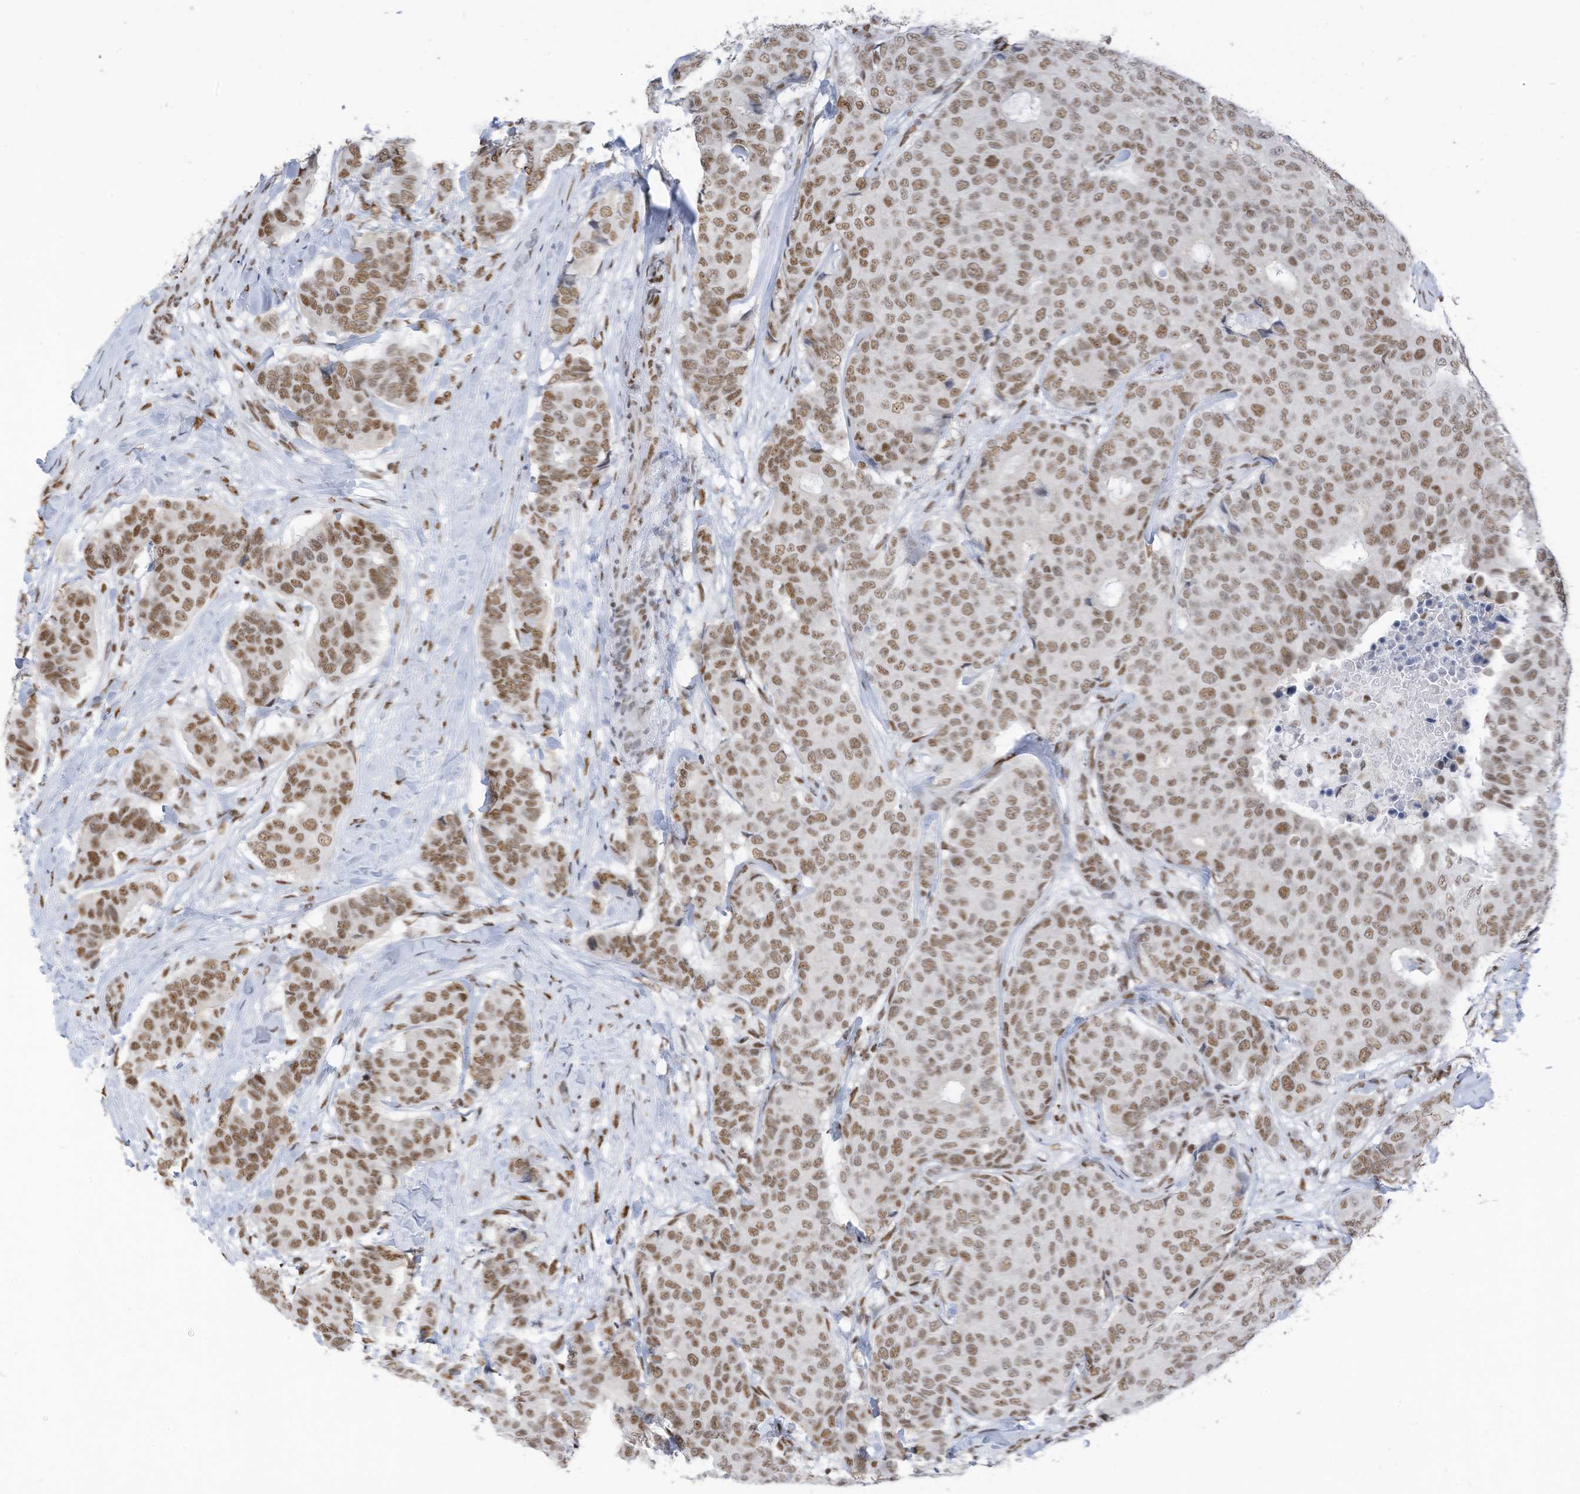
{"staining": {"intensity": "moderate", "quantity": ">75%", "location": "nuclear"}, "tissue": "breast cancer", "cell_type": "Tumor cells", "image_type": "cancer", "snomed": [{"axis": "morphology", "description": "Duct carcinoma"}, {"axis": "topography", "description": "Breast"}], "caption": "Immunohistochemistry of breast cancer exhibits medium levels of moderate nuclear expression in about >75% of tumor cells.", "gene": "KHSRP", "patient": {"sex": "female", "age": 75}}